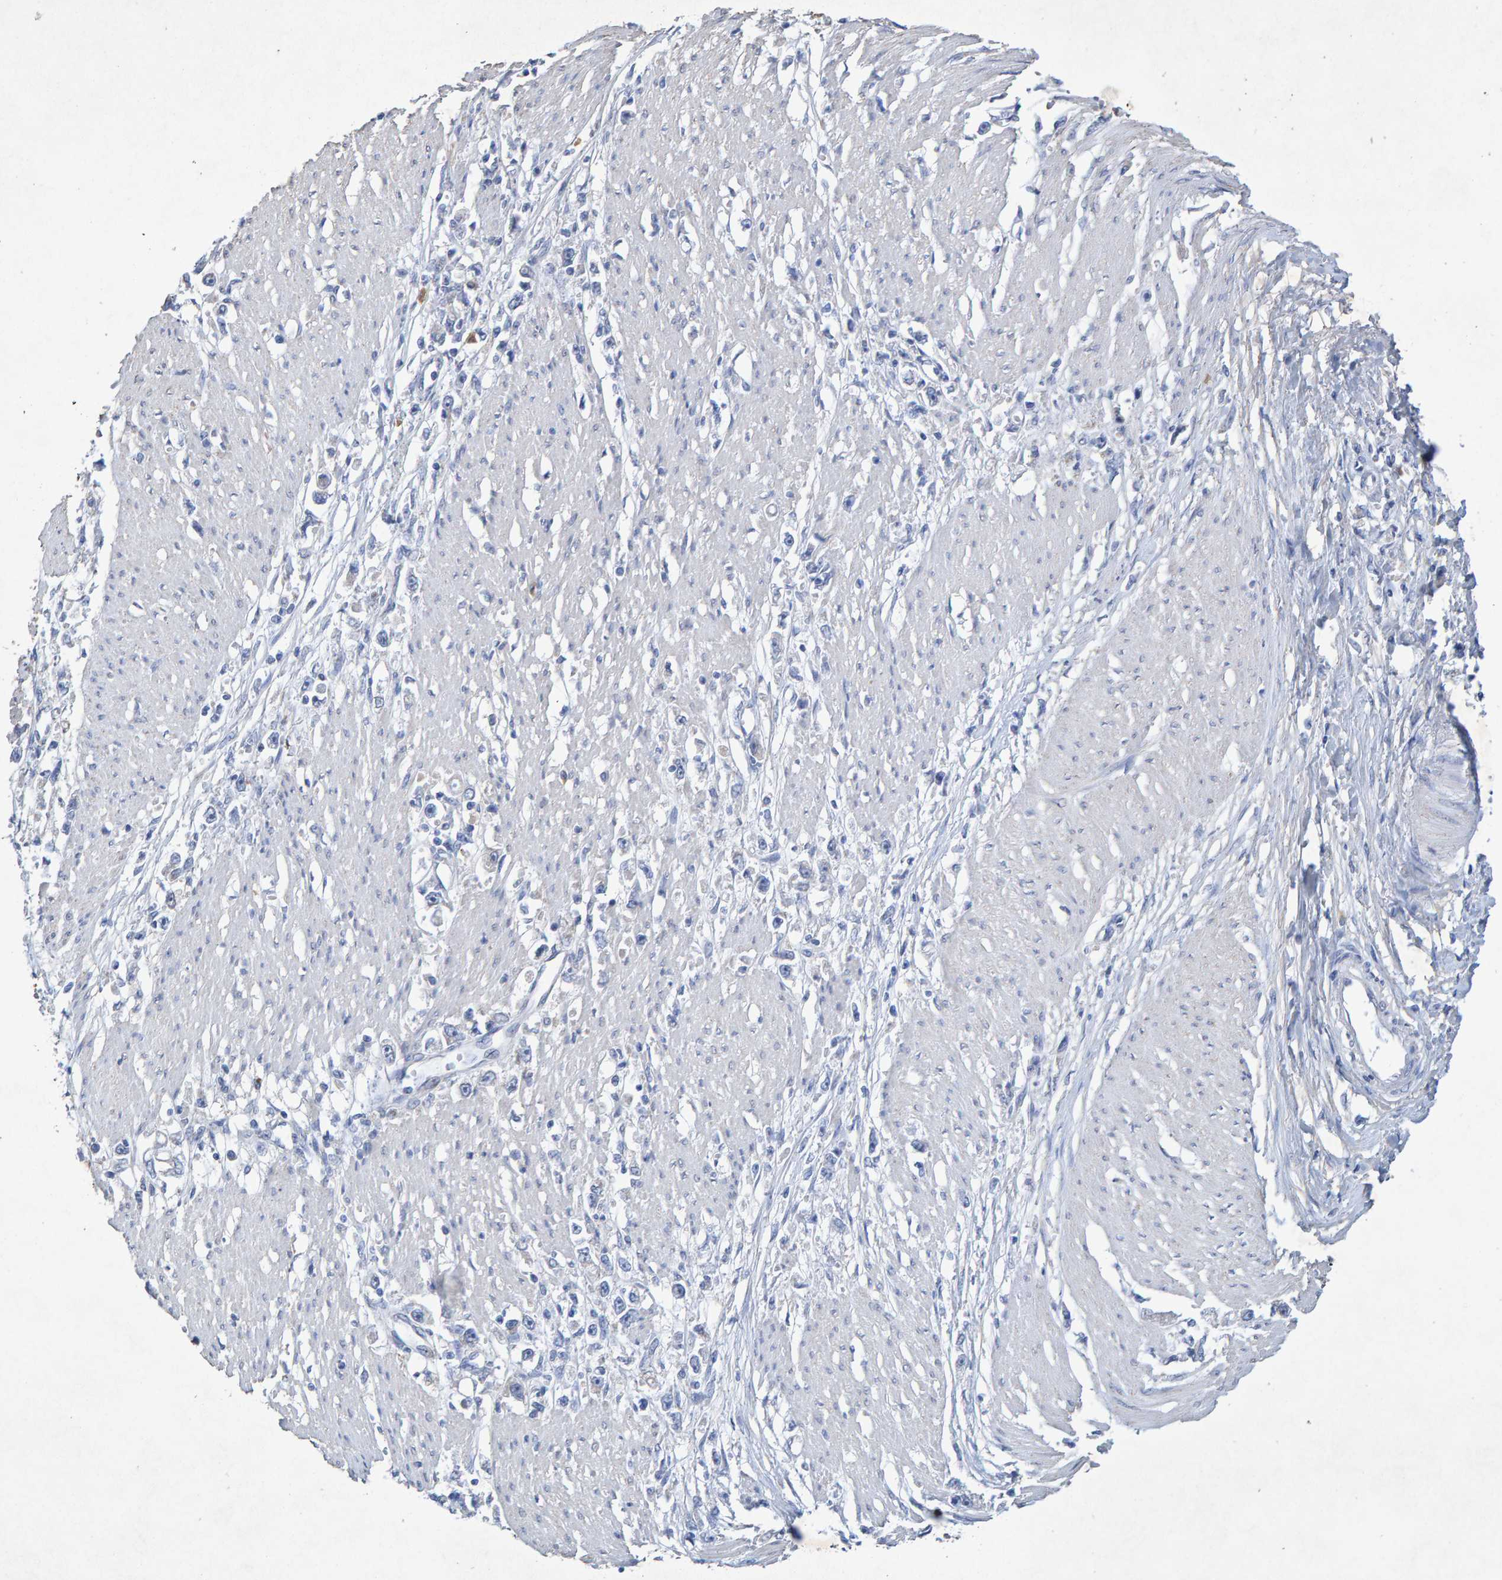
{"staining": {"intensity": "negative", "quantity": "none", "location": "none"}, "tissue": "stomach cancer", "cell_type": "Tumor cells", "image_type": "cancer", "snomed": [{"axis": "morphology", "description": "Adenocarcinoma, NOS"}, {"axis": "topography", "description": "Stomach"}], "caption": "This is a micrograph of IHC staining of stomach cancer, which shows no expression in tumor cells.", "gene": "CTH", "patient": {"sex": "female", "age": 59}}